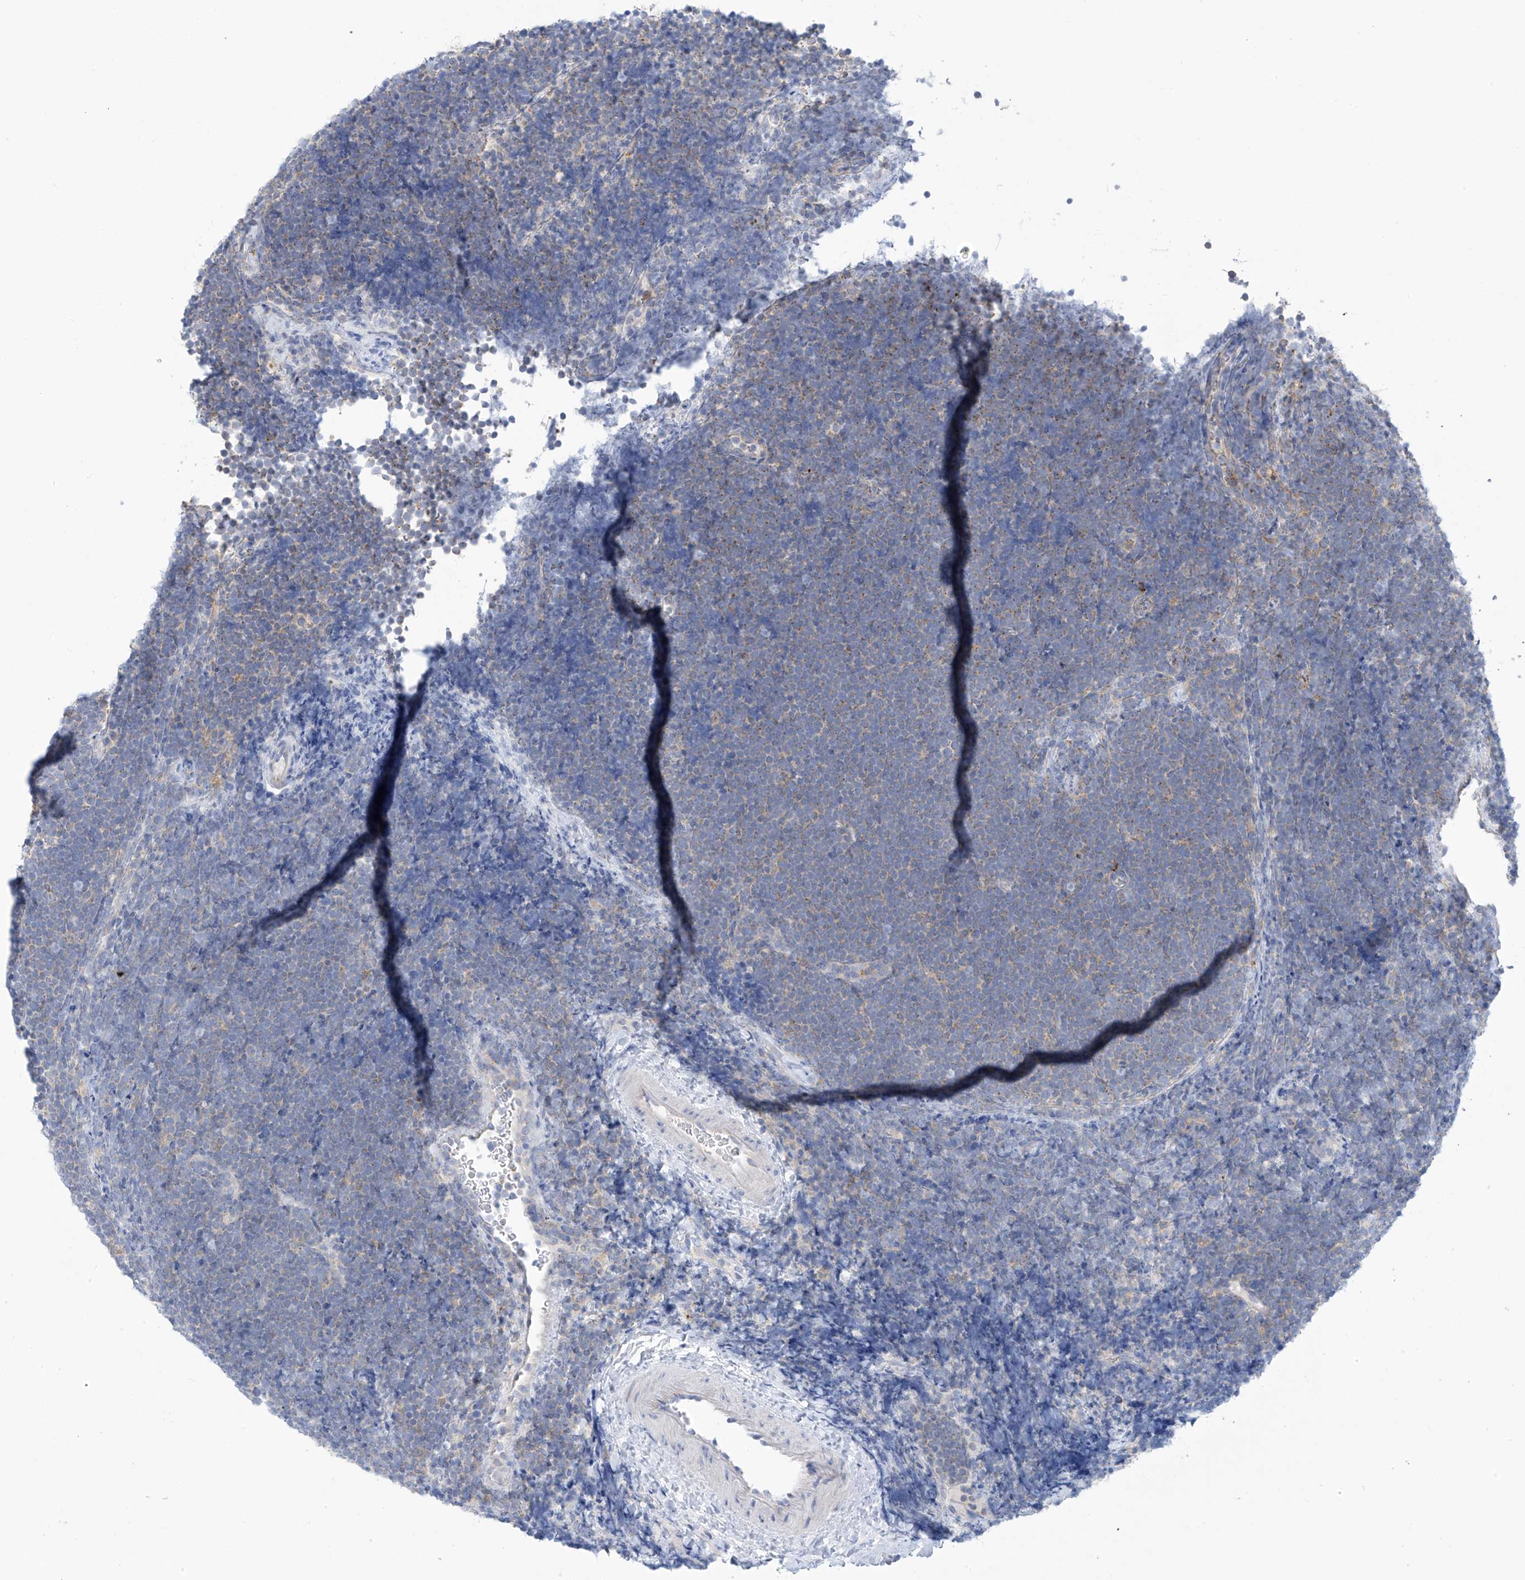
{"staining": {"intensity": "negative", "quantity": "none", "location": "none"}, "tissue": "lymphoma", "cell_type": "Tumor cells", "image_type": "cancer", "snomed": [{"axis": "morphology", "description": "Malignant lymphoma, non-Hodgkin's type, High grade"}, {"axis": "topography", "description": "Lymph node"}], "caption": "An immunohistochemistry (IHC) photomicrograph of malignant lymphoma, non-Hodgkin's type (high-grade) is shown. There is no staining in tumor cells of malignant lymphoma, non-Hodgkin's type (high-grade). (DAB immunohistochemistry (IHC) visualized using brightfield microscopy, high magnification).", "gene": "SLC6A12", "patient": {"sex": "male", "age": 13}}